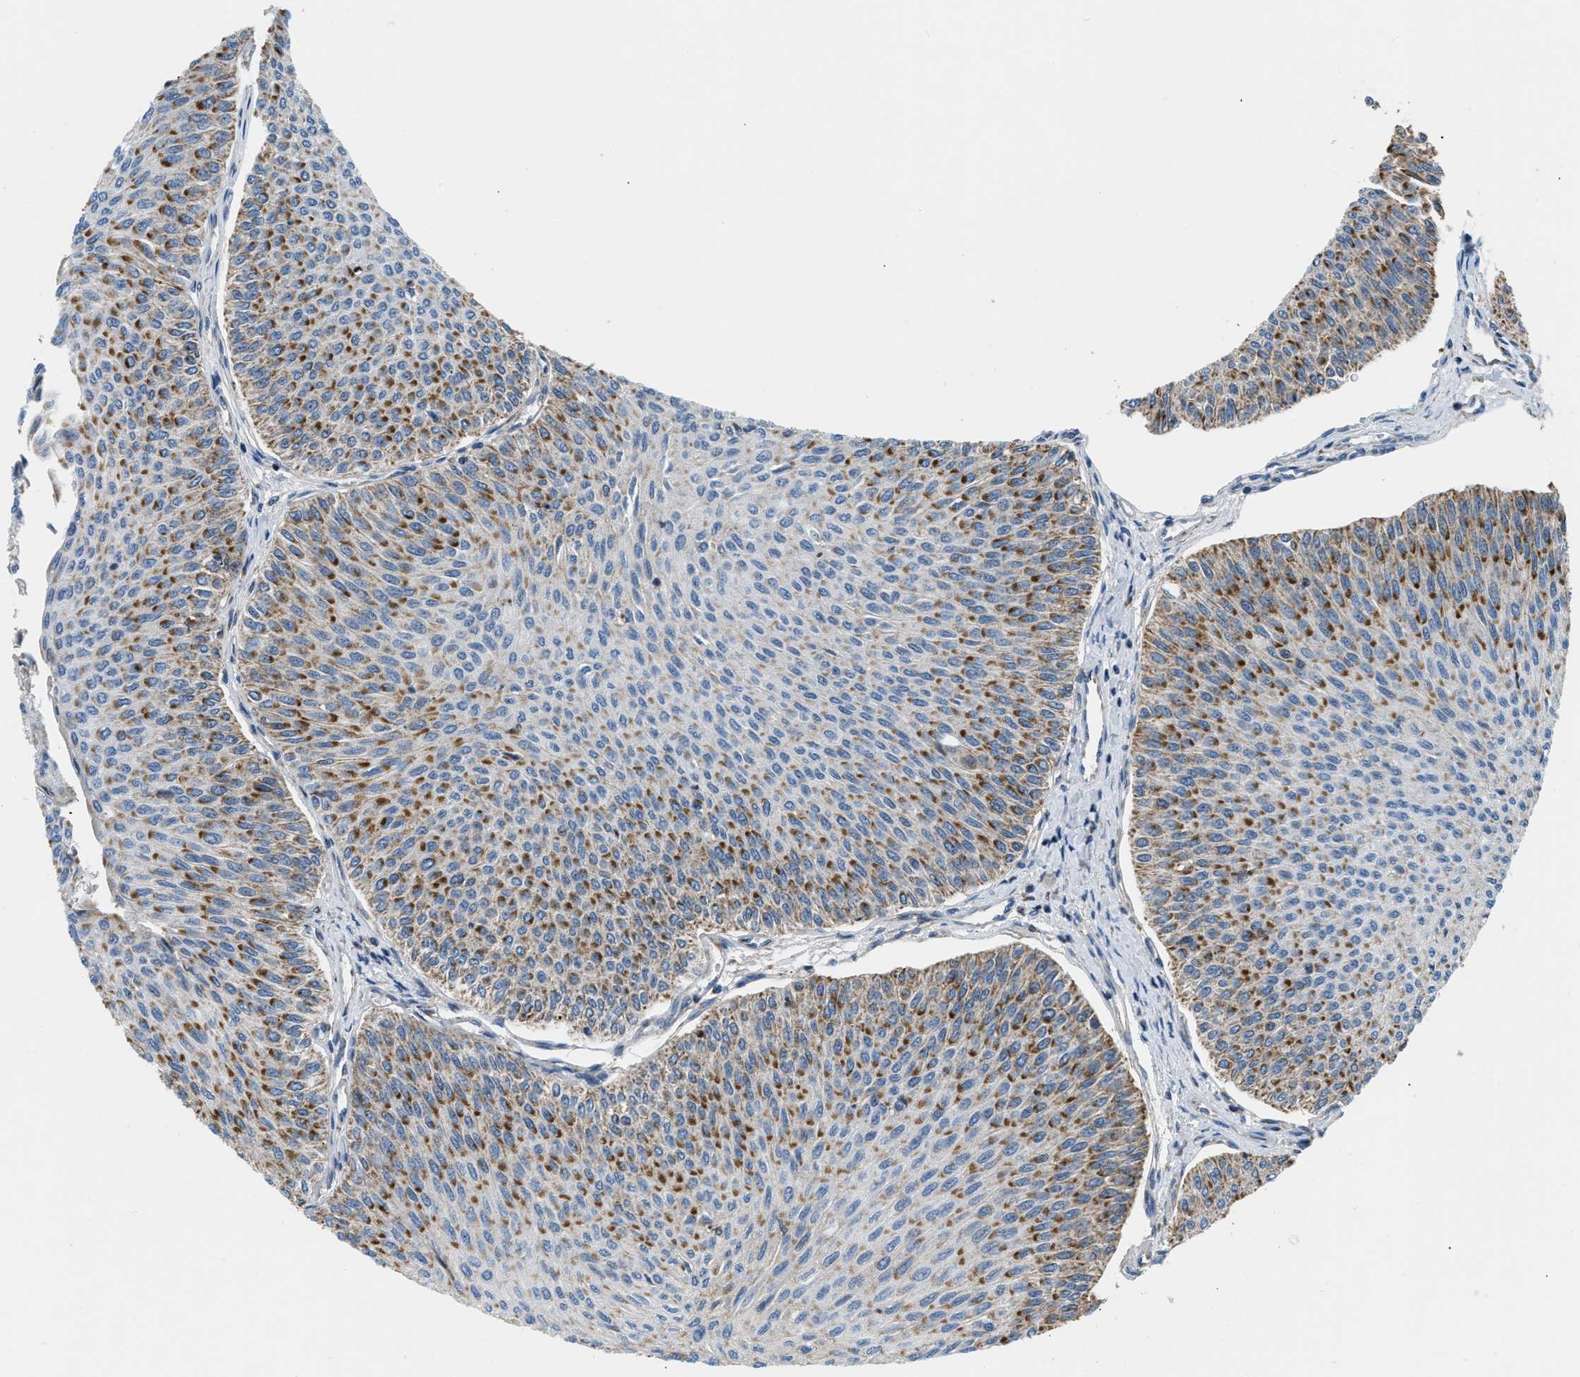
{"staining": {"intensity": "moderate", "quantity": ">75%", "location": "cytoplasmic/membranous"}, "tissue": "urothelial cancer", "cell_type": "Tumor cells", "image_type": "cancer", "snomed": [{"axis": "morphology", "description": "Urothelial carcinoma, Low grade"}, {"axis": "topography", "description": "Urinary bladder"}], "caption": "This micrograph exhibits urothelial cancer stained with immunohistochemistry (IHC) to label a protein in brown. The cytoplasmic/membranous of tumor cells show moderate positivity for the protein. Nuclei are counter-stained blue.", "gene": "ACADVL", "patient": {"sex": "male", "age": 78}}